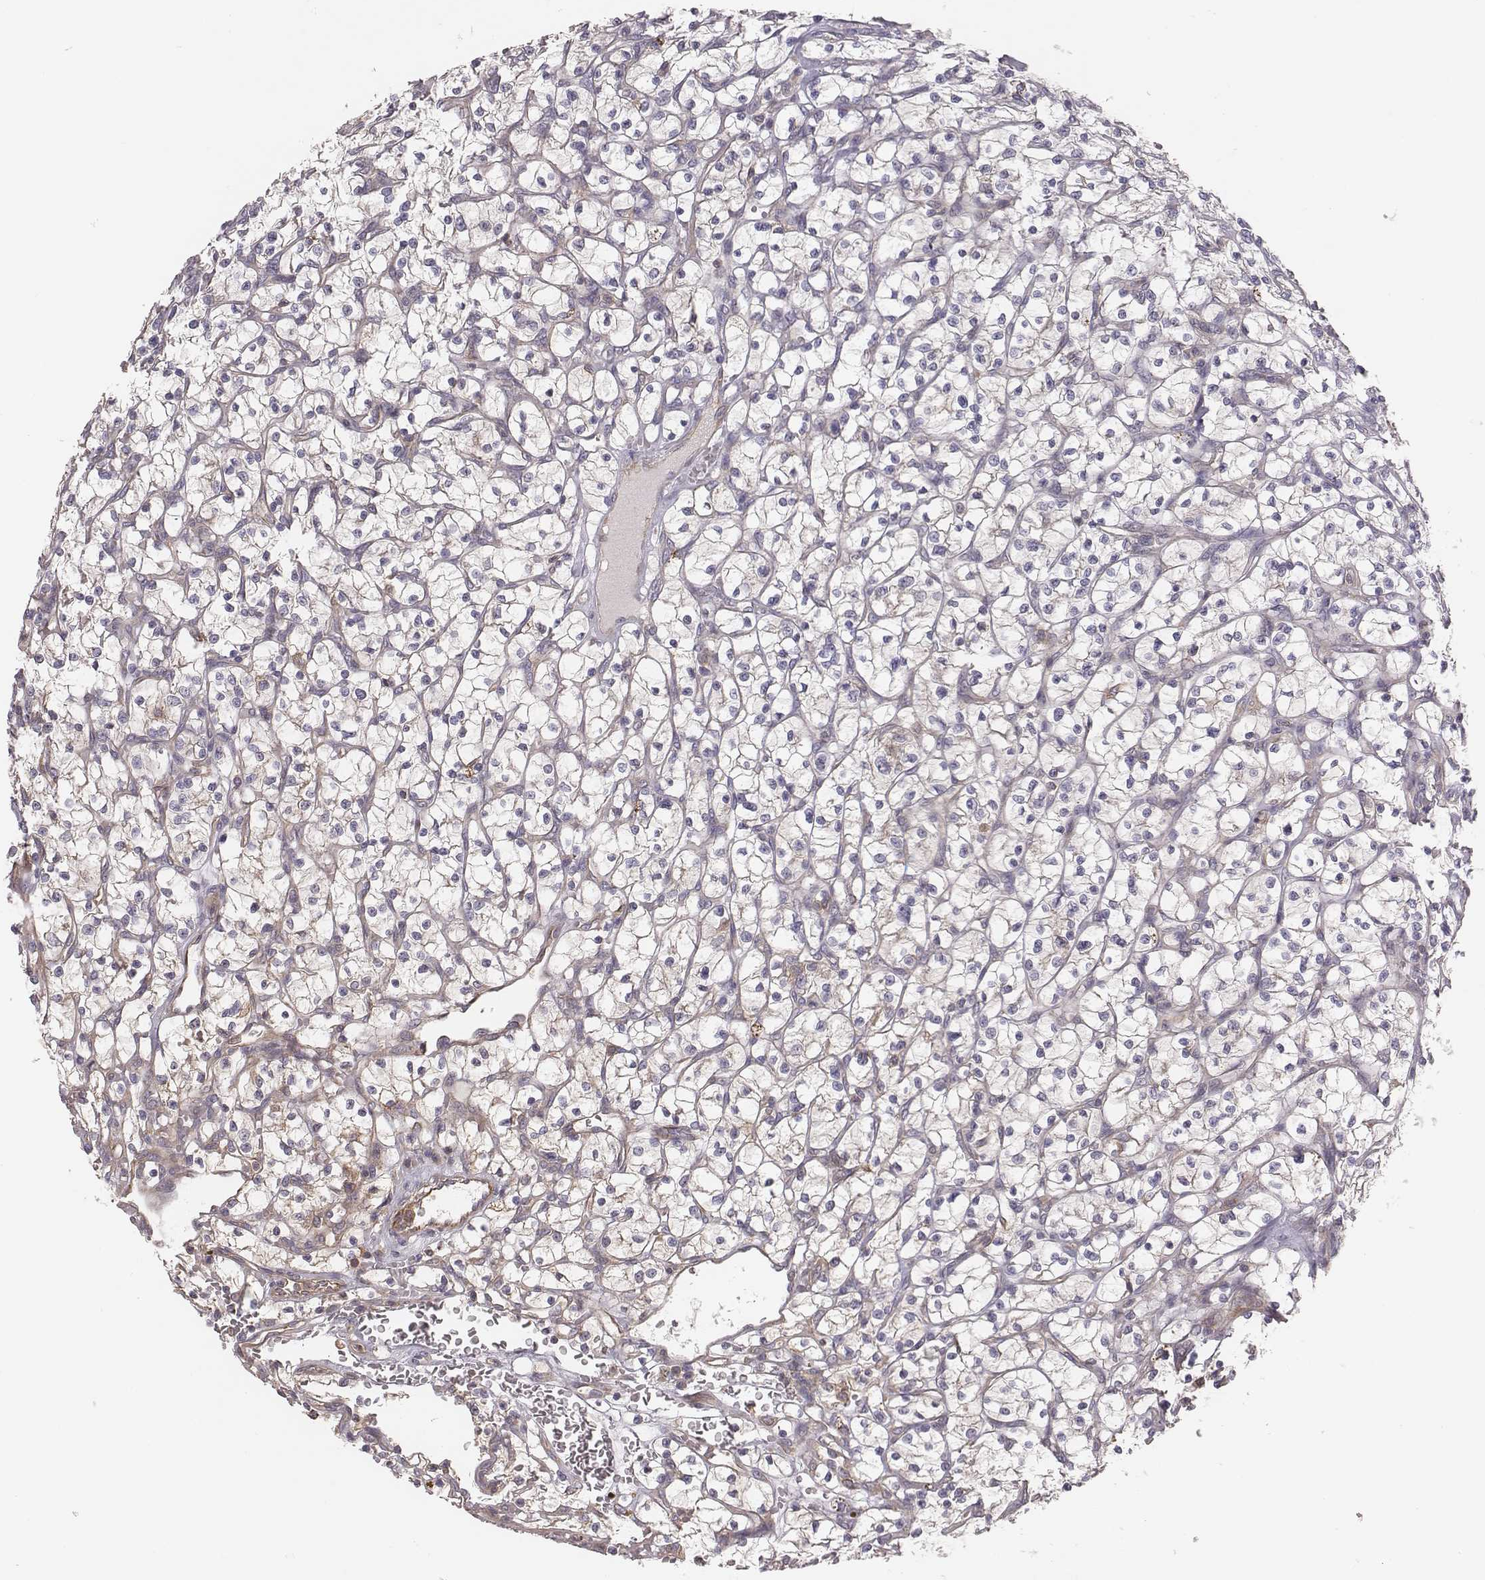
{"staining": {"intensity": "weak", "quantity": "25%-75%", "location": "cytoplasmic/membranous"}, "tissue": "renal cancer", "cell_type": "Tumor cells", "image_type": "cancer", "snomed": [{"axis": "morphology", "description": "Adenocarcinoma, NOS"}, {"axis": "topography", "description": "Kidney"}], "caption": "Immunohistochemical staining of renal cancer (adenocarcinoma) exhibits low levels of weak cytoplasmic/membranous expression in about 25%-75% of tumor cells.", "gene": "CAD", "patient": {"sex": "female", "age": 64}}